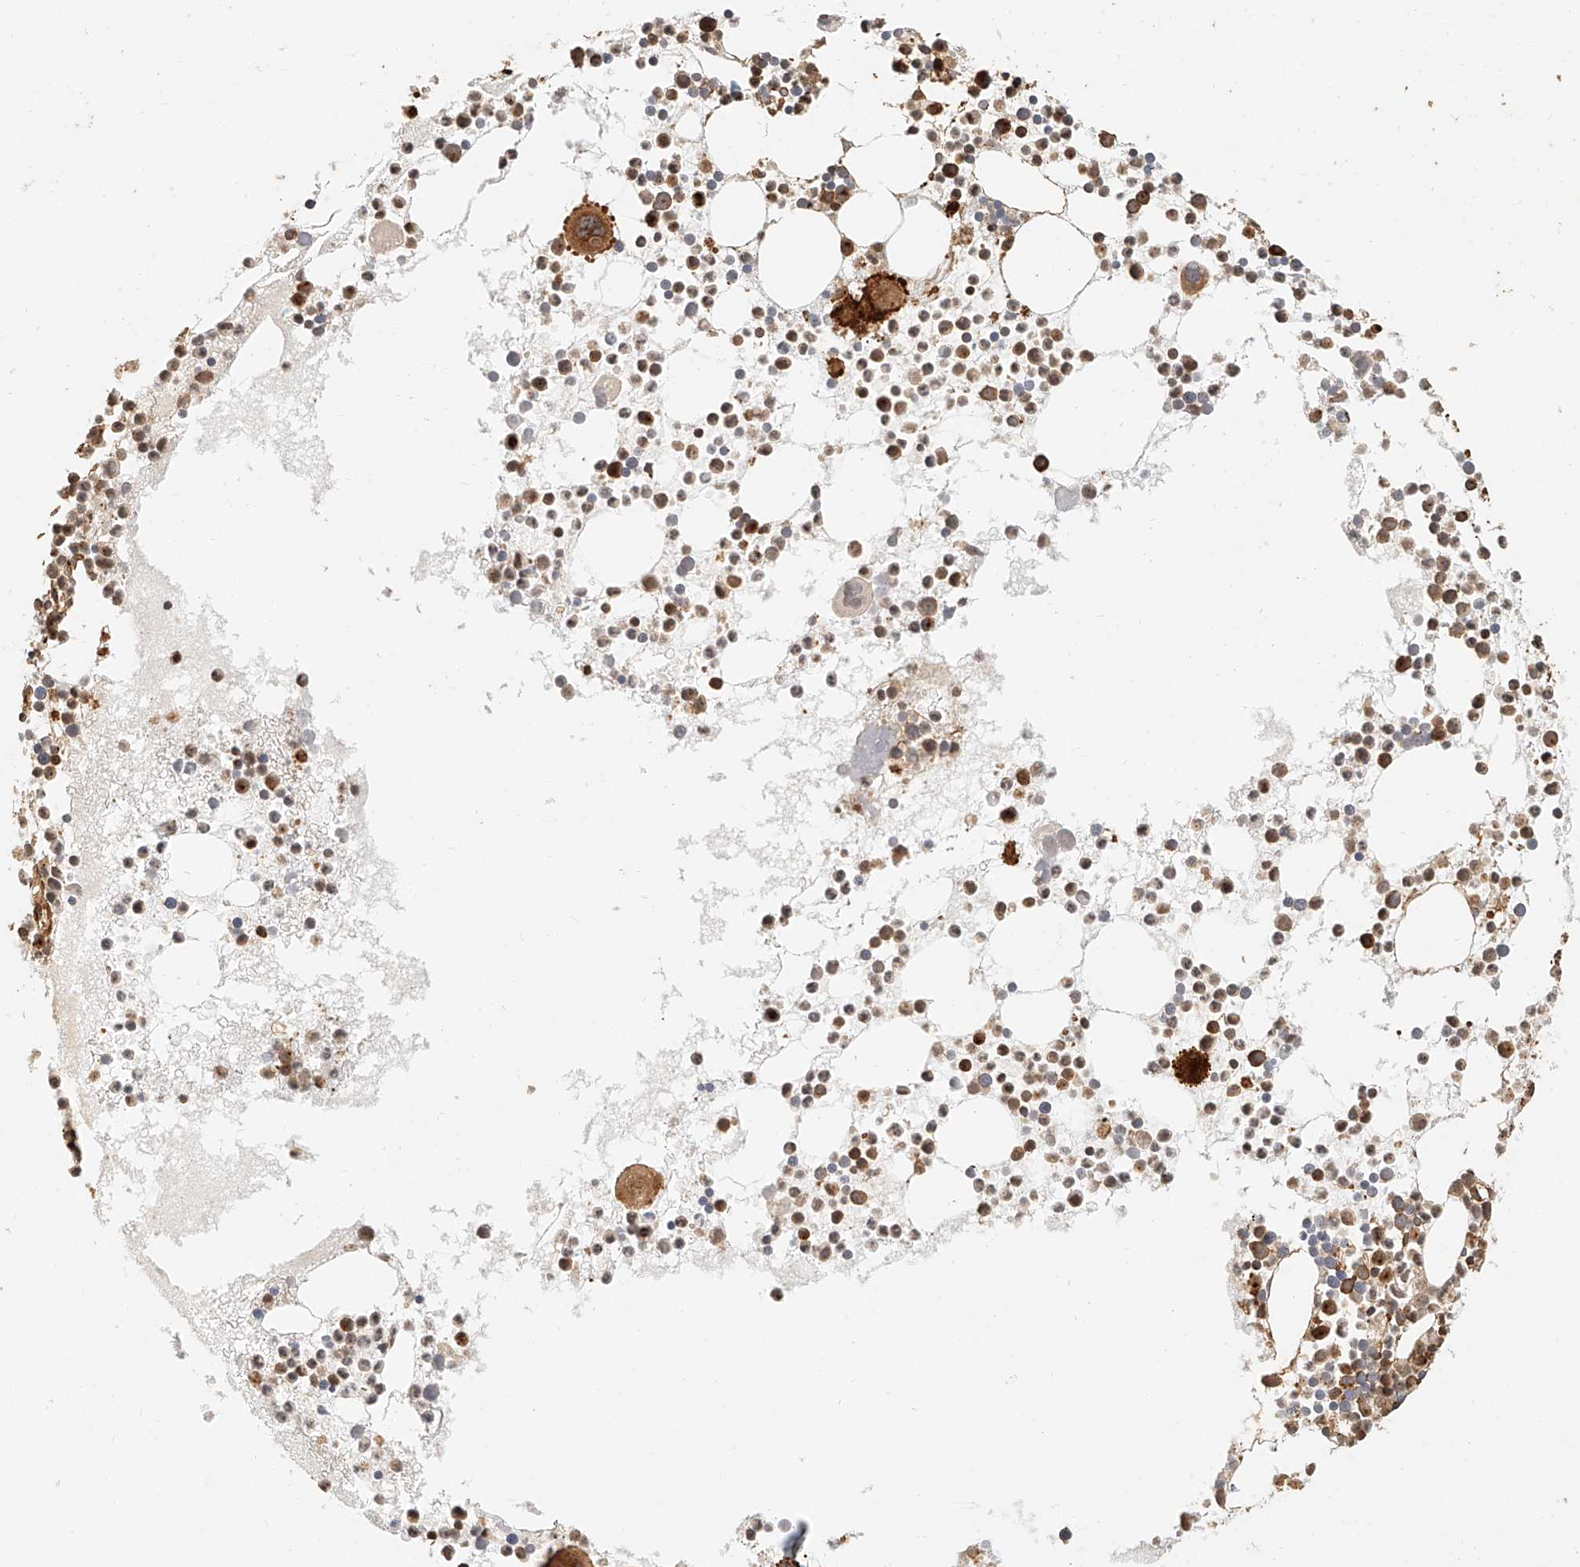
{"staining": {"intensity": "strong", "quantity": ">75%", "location": "cytoplasmic/membranous"}, "tissue": "bone marrow", "cell_type": "Hematopoietic cells", "image_type": "normal", "snomed": [{"axis": "morphology", "description": "Normal tissue, NOS"}, {"axis": "topography", "description": "Bone marrow"}], "caption": "Immunohistochemistry (IHC) micrograph of unremarkable bone marrow stained for a protein (brown), which reveals high levels of strong cytoplasmic/membranous positivity in about >75% of hematopoietic cells.", "gene": "NAP1L1", "patient": {"sex": "female", "age": 78}}